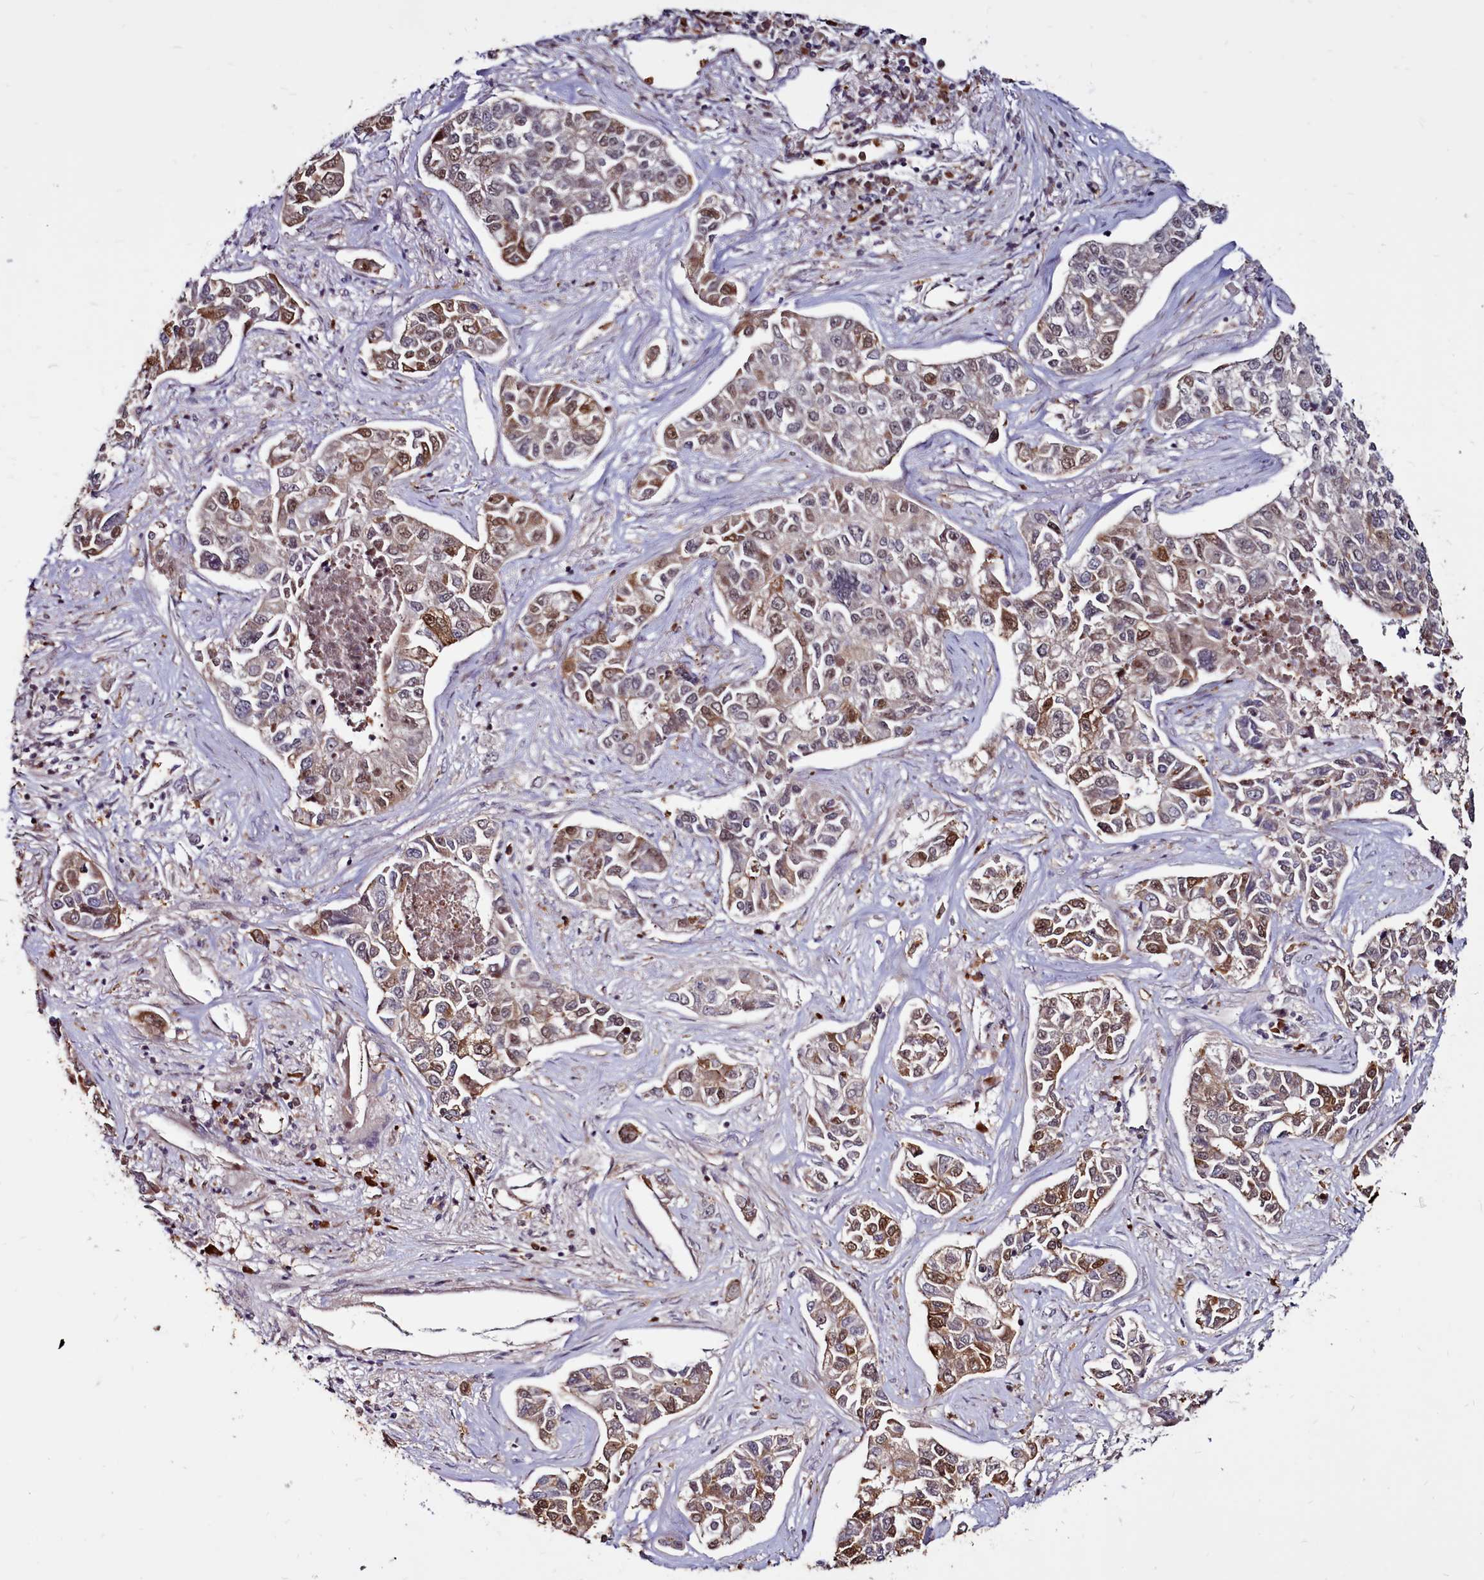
{"staining": {"intensity": "moderate", "quantity": "<25%", "location": "cytoplasmic/membranous,nuclear"}, "tissue": "lung cancer", "cell_type": "Tumor cells", "image_type": "cancer", "snomed": [{"axis": "morphology", "description": "Adenocarcinoma, NOS"}, {"axis": "topography", "description": "Lung"}], "caption": "Lung adenocarcinoma stained with a protein marker exhibits moderate staining in tumor cells.", "gene": "CLK3", "patient": {"sex": "male", "age": 49}}